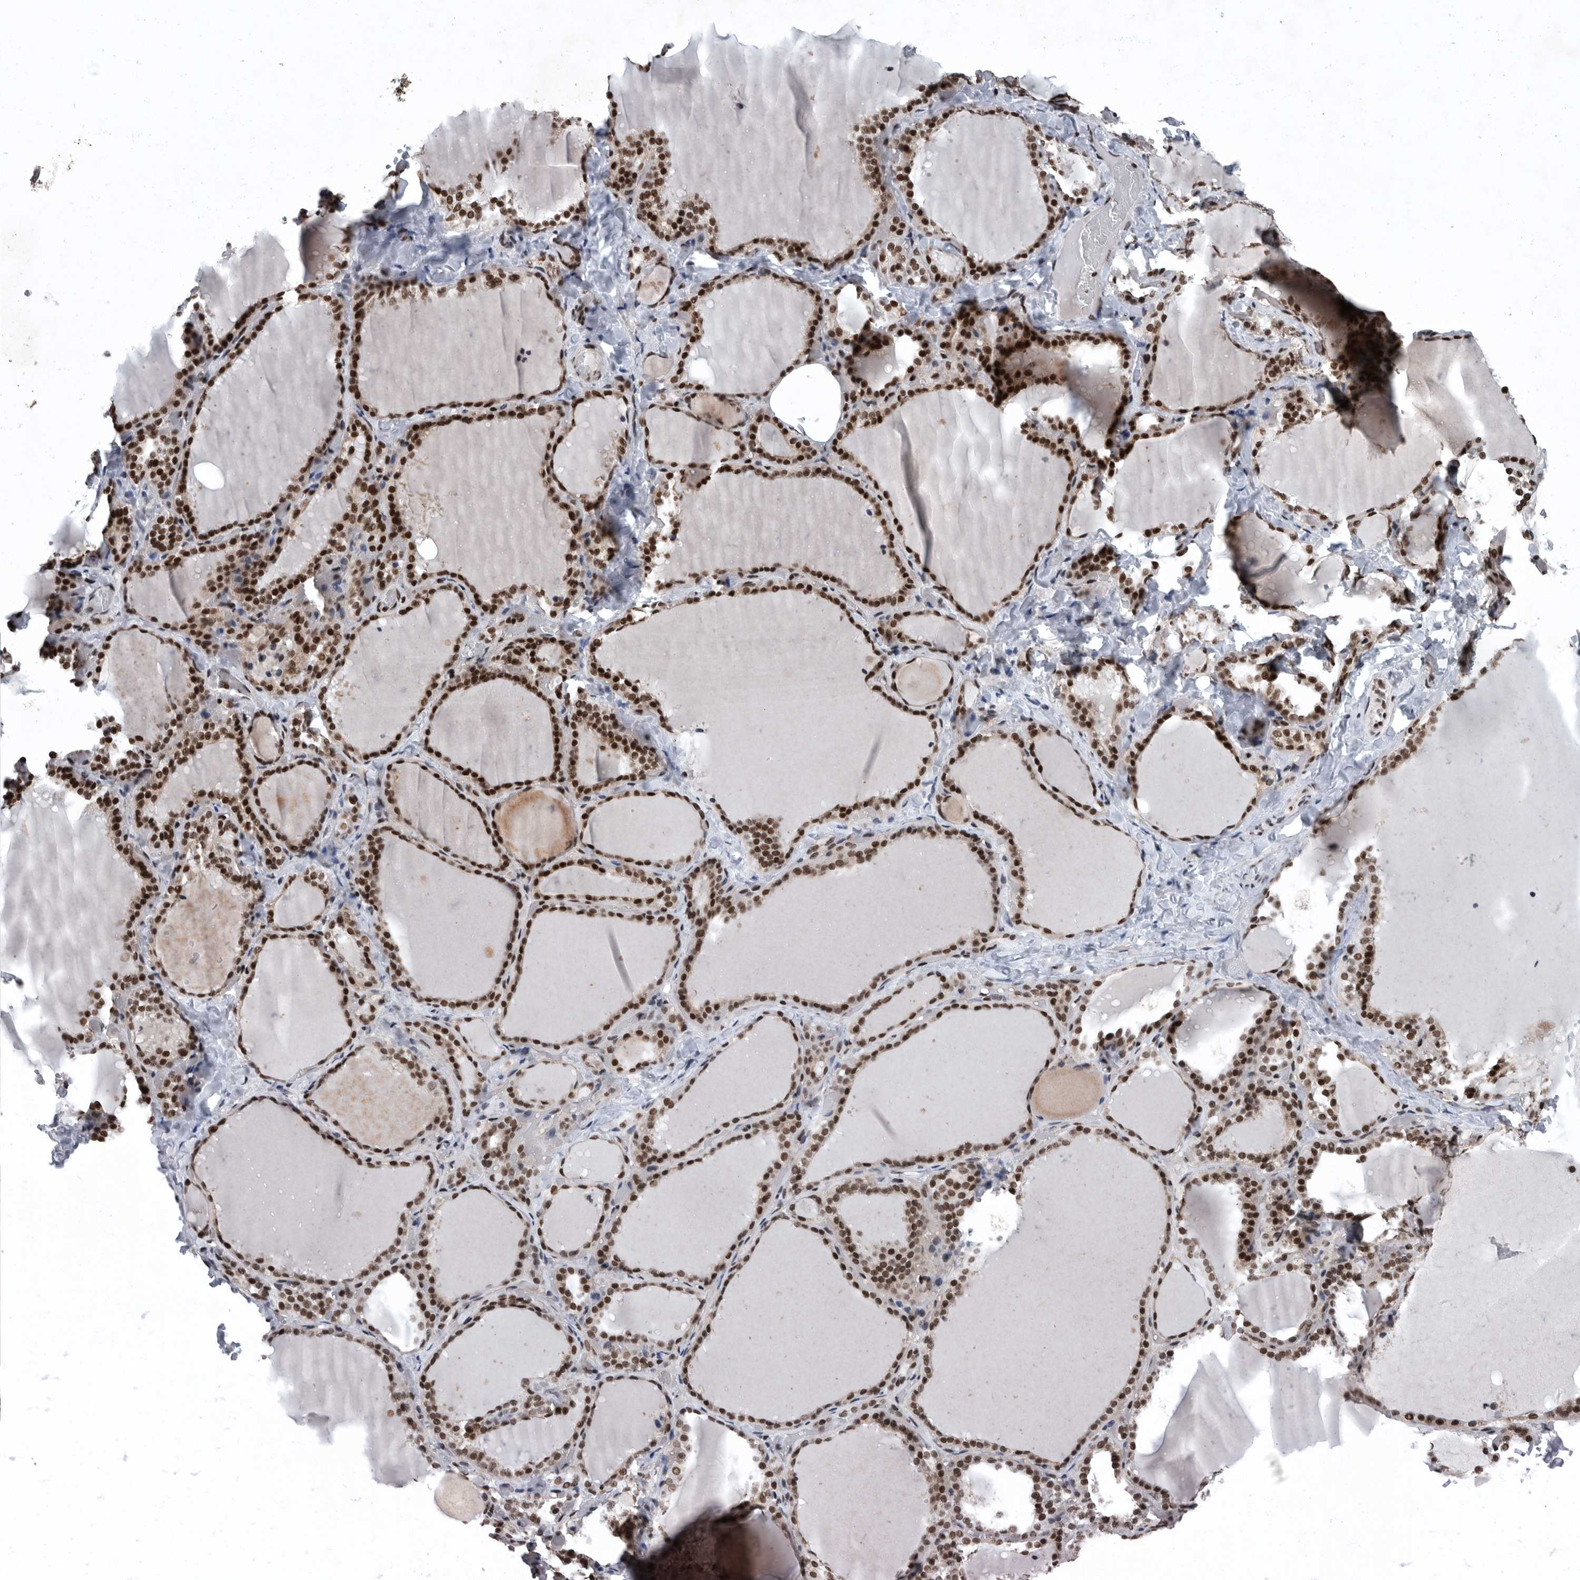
{"staining": {"intensity": "strong", "quantity": ">75%", "location": "nuclear"}, "tissue": "thyroid gland", "cell_type": "Glandular cells", "image_type": "normal", "snomed": [{"axis": "morphology", "description": "Normal tissue, NOS"}, {"axis": "topography", "description": "Thyroid gland"}], "caption": "The photomicrograph exhibits staining of unremarkable thyroid gland, revealing strong nuclear protein staining (brown color) within glandular cells.", "gene": "SENP7", "patient": {"sex": "female", "age": 22}}